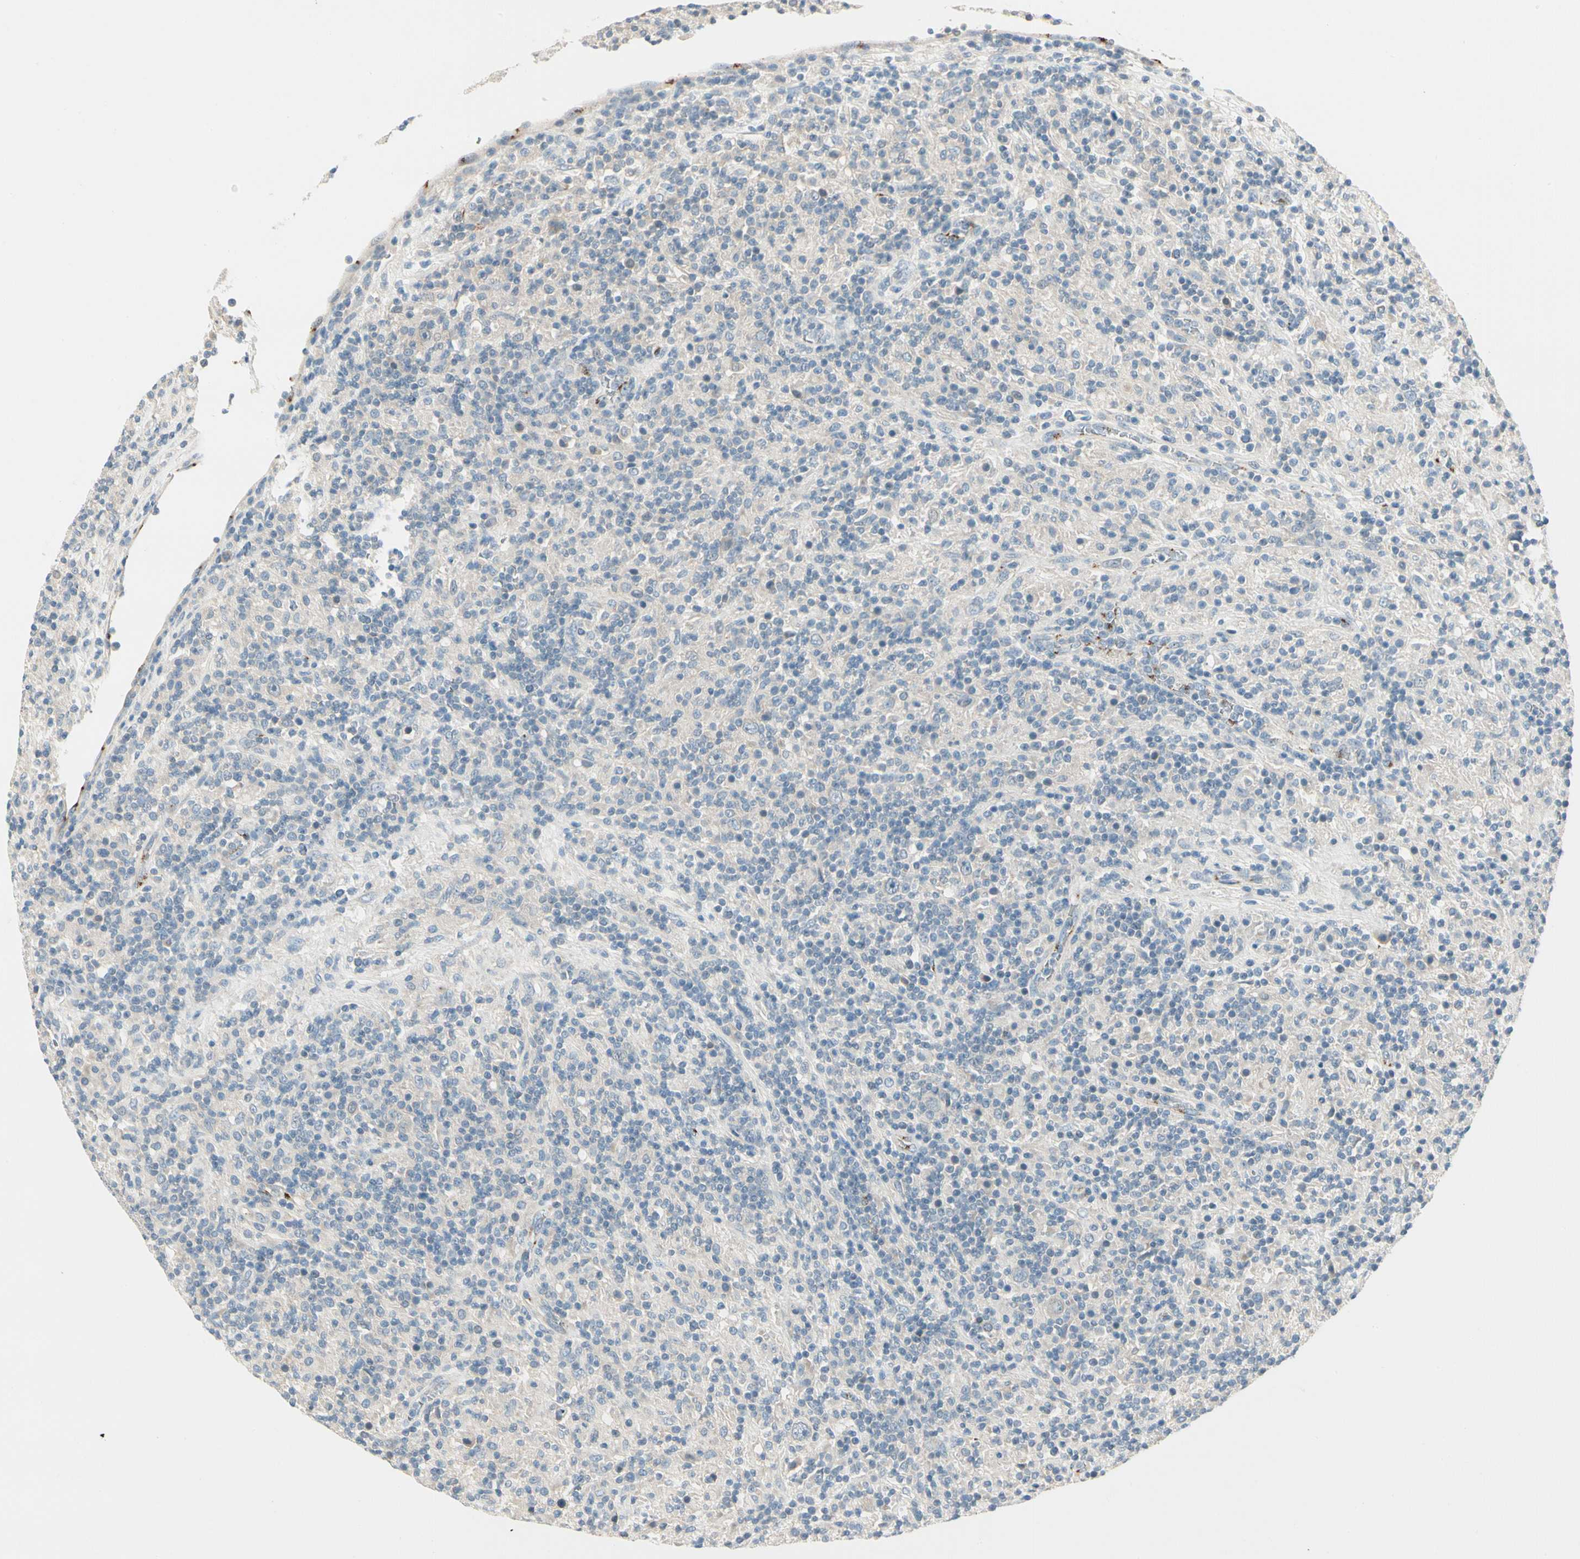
{"staining": {"intensity": "weak", "quantity": "25%-75%", "location": "cytoplasmic/membranous"}, "tissue": "lymphoma", "cell_type": "Tumor cells", "image_type": "cancer", "snomed": [{"axis": "morphology", "description": "Hodgkin's disease, NOS"}, {"axis": "topography", "description": "Lymph node"}], "caption": "An immunohistochemistry (IHC) micrograph of tumor tissue is shown. Protein staining in brown labels weak cytoplasmic/membranous positivity in lymphoma within tumor cells.", "gene": "MANSC1", "patient": {"sex": "male", "age": 70}}